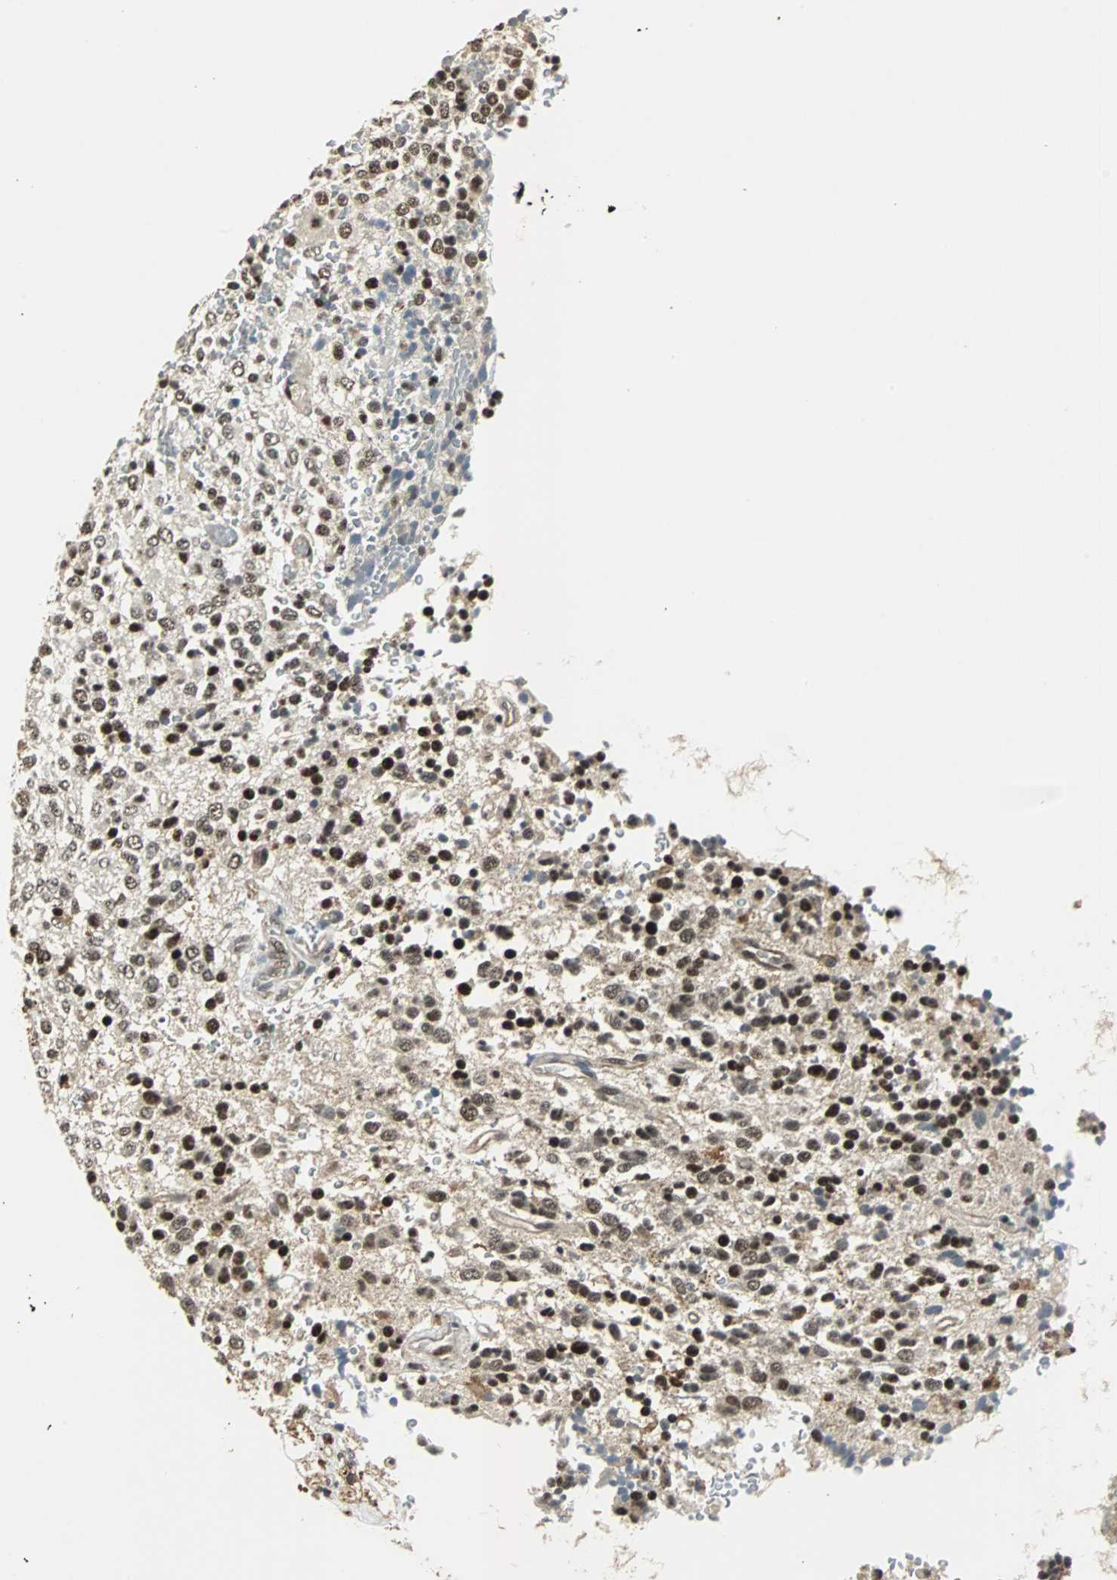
{"staining": {"intensity": "strong", "quantity": ">75%", "location": "nuclear"}, "tissue": "glioma", "cell_type": "Tumor cells", "image_type": "cancer", "snomed": [{"axis": "morphology", "description": "Glioma, malignant, High grade"}, {"axis": "topography", "description": "pancreas cauda"}], "caption": "Immunohistochemical staining of glioma shows high levels of strong nuclear expression in about >75% of tumor cells.", "gene": "MED4", "patient": {"sex": "male", "age": 60}}